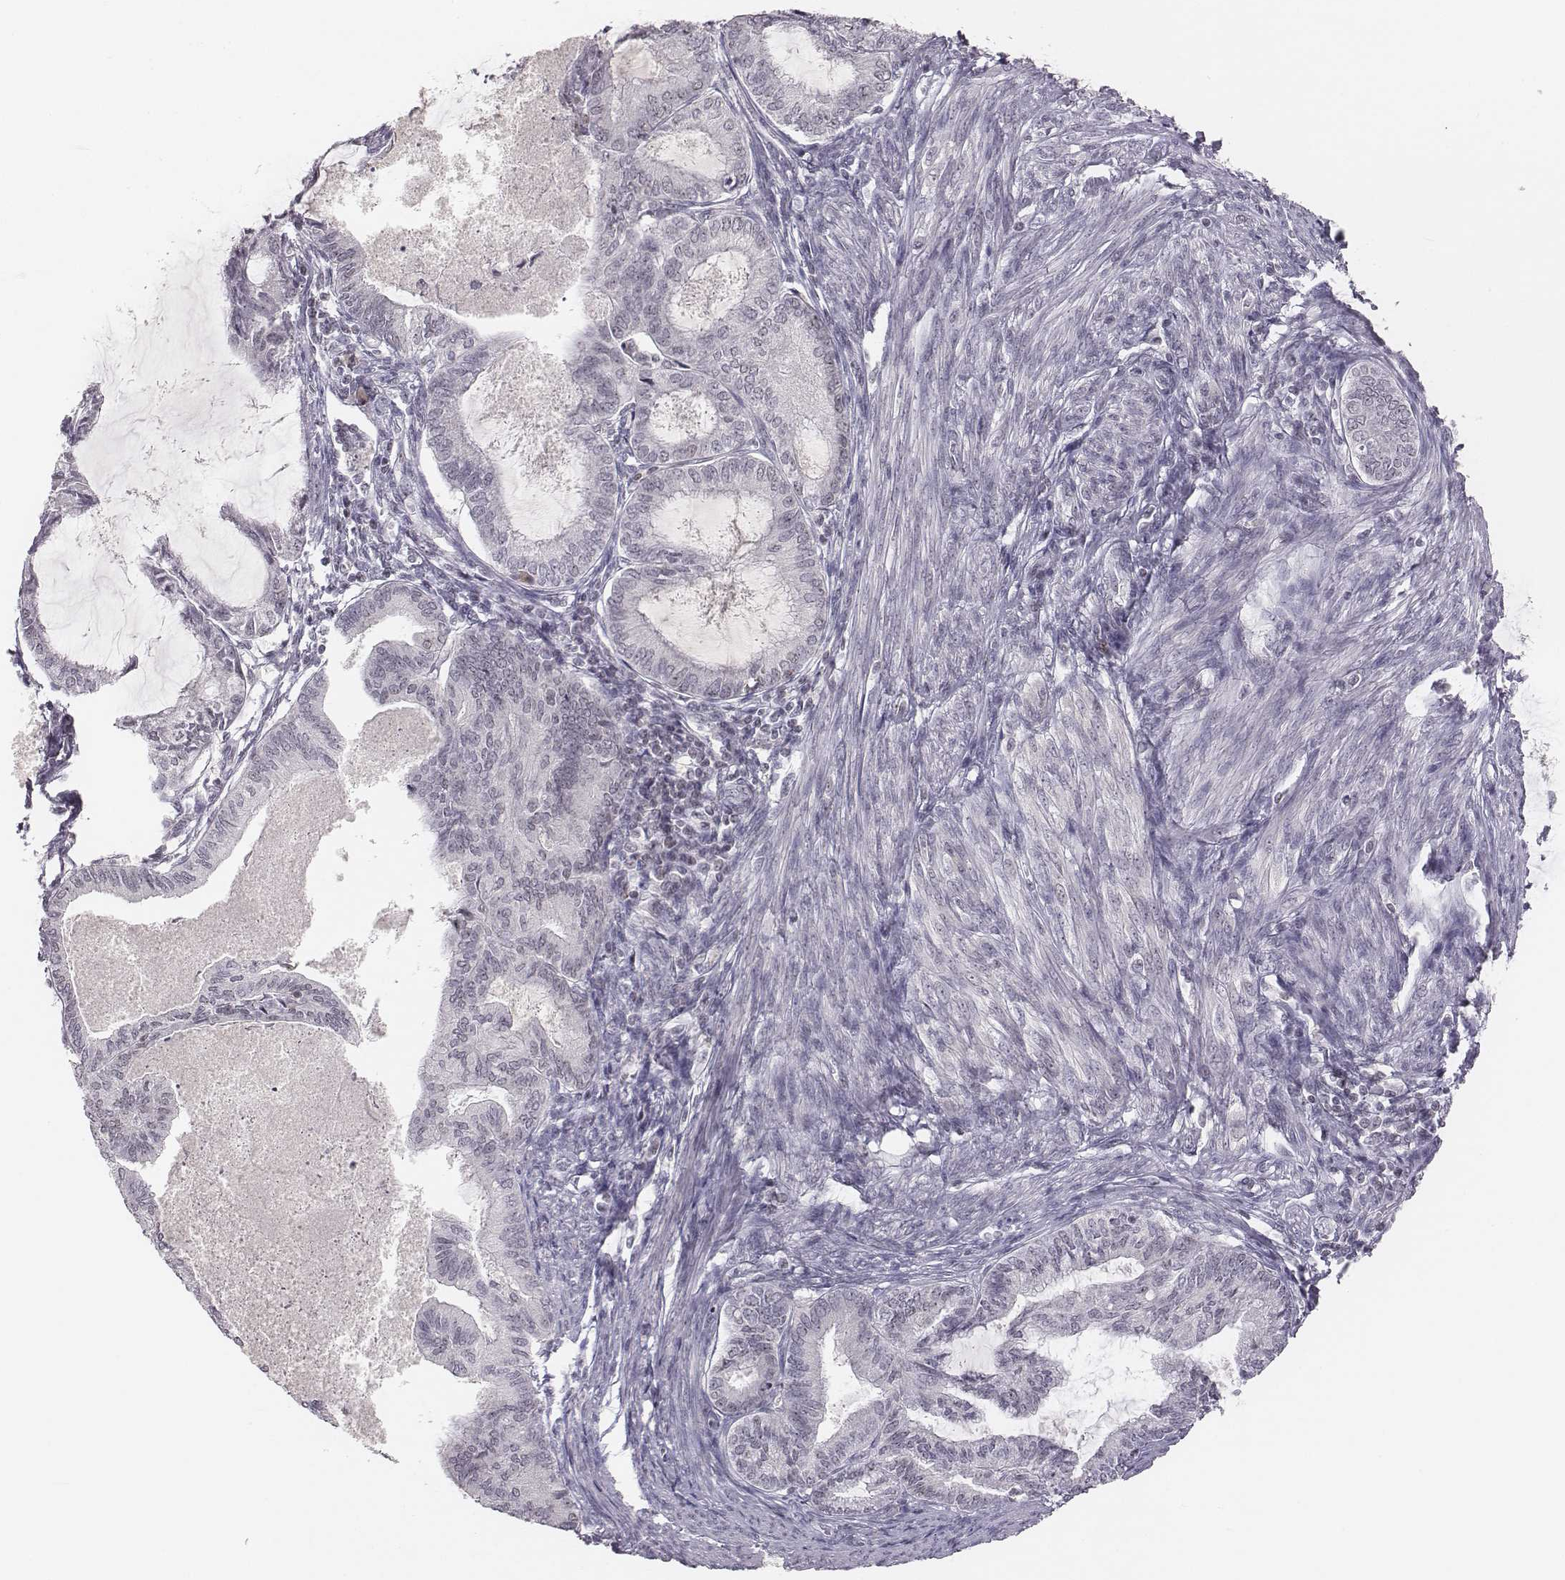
{"staining": {"intensity": "negative", "quantity": "none", "location": "none"}, "tissue": "endometrial cancer", "cell_type": "Tumor cells", "image_type": "cancer", "snomed": [{"axis": "morphology", "description": "Adenocarcinoma, NOS"}, {"axis": "topography", "description": "Endometrium"}], "caption": "Immunohistochemistry micrograph of neoplastic tissue: human adenocarcinoma (endometrial) stained with DAB (3,3'-diaminobenzidine) shows no significant protein expression in tumor cells.", "gene": "NIFK", "patient": {"sex": "female", "age": 86}}